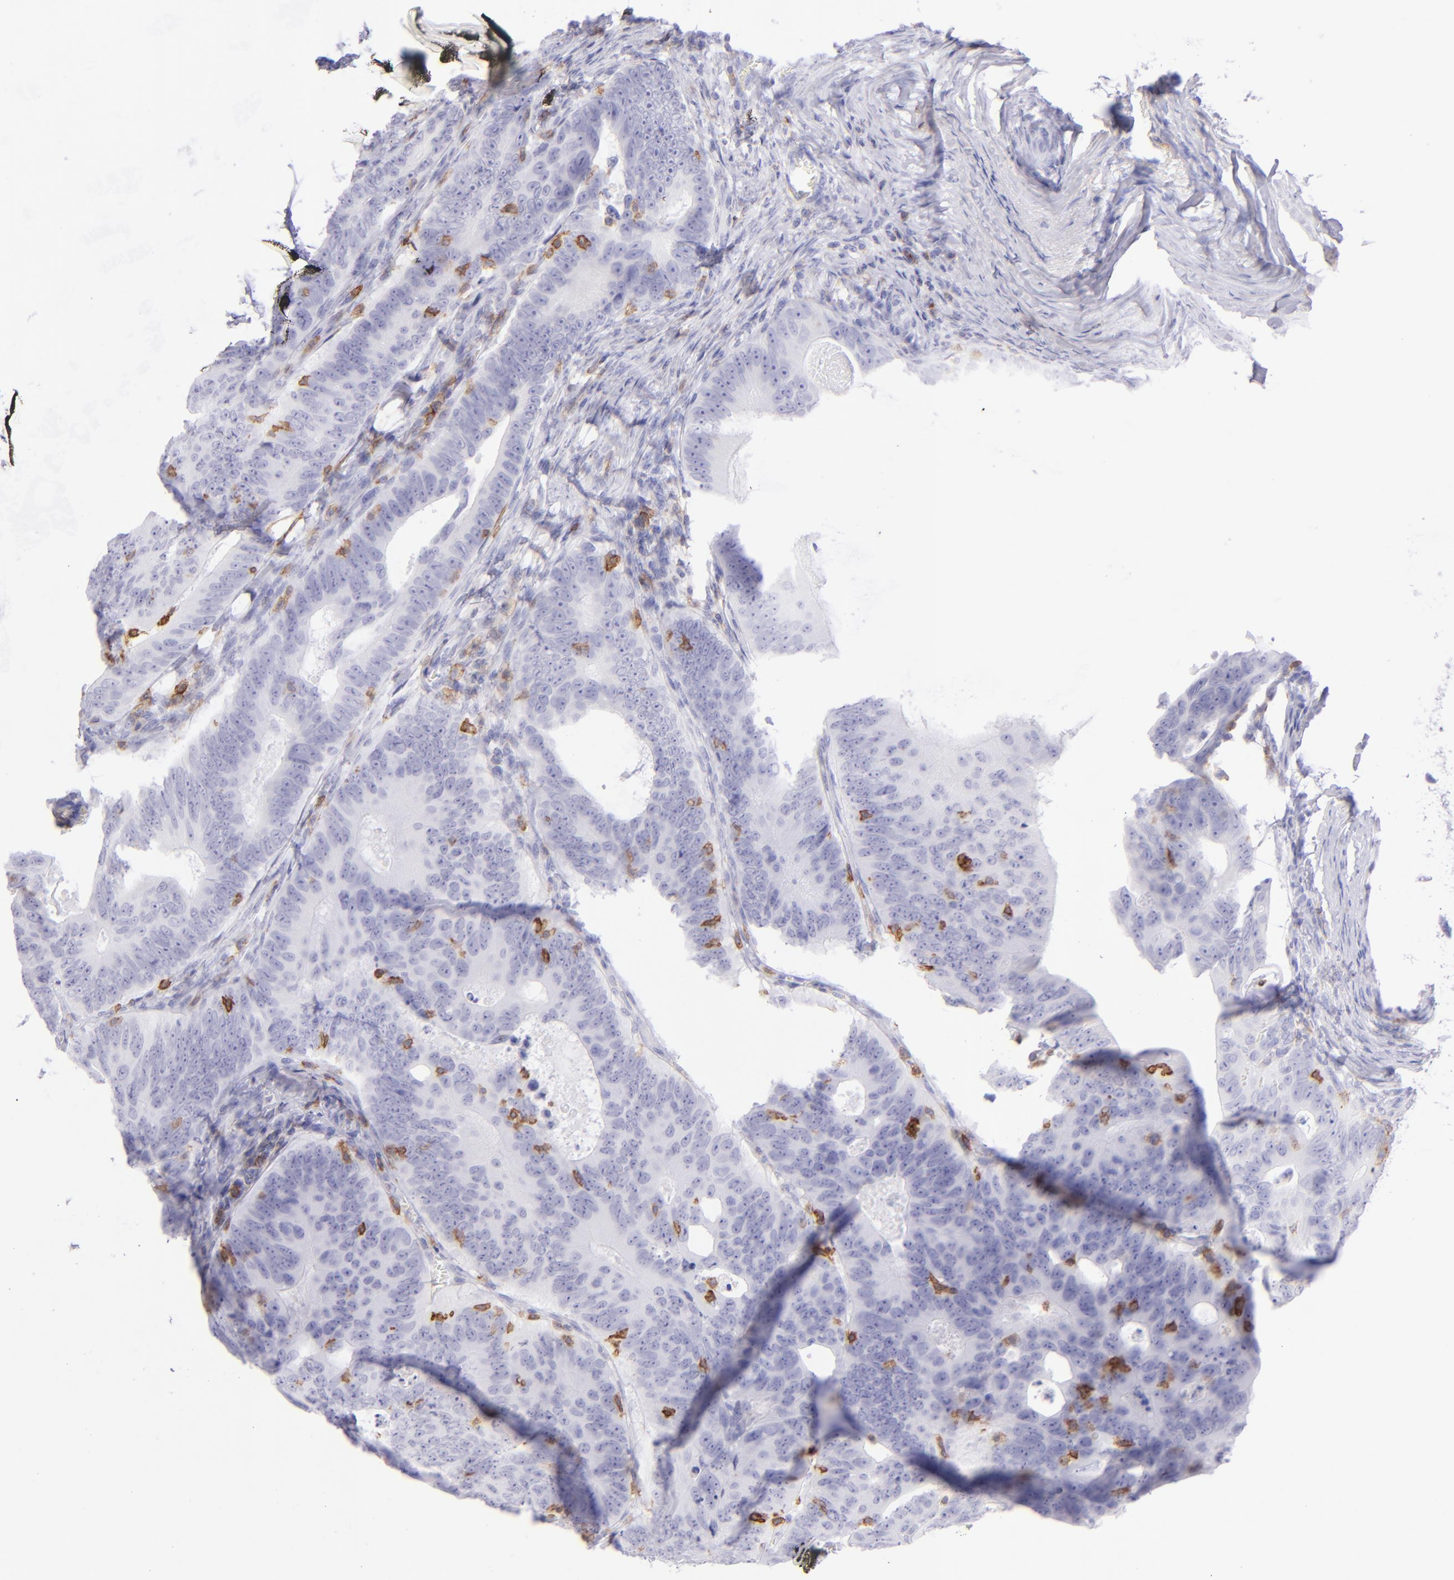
{"staining": {"intensity": "negative", "quantity": "none", "location": "none"}, "tissue": "colorectal cancer", "cell_type": "Tumor cells", "image_type": "cancer", "snomed": [{"axis": "morphology", "description": "Adenocarcinoma, NOS"}, {"axis": "topography", "description": "Colon"}], "caption": "Immunohistochemical staining of human colorectal adenocarcinoma displays no significant staining in tumor cells.", "gene": "CD69", "patient": {"sex": "female", "age": 55}}